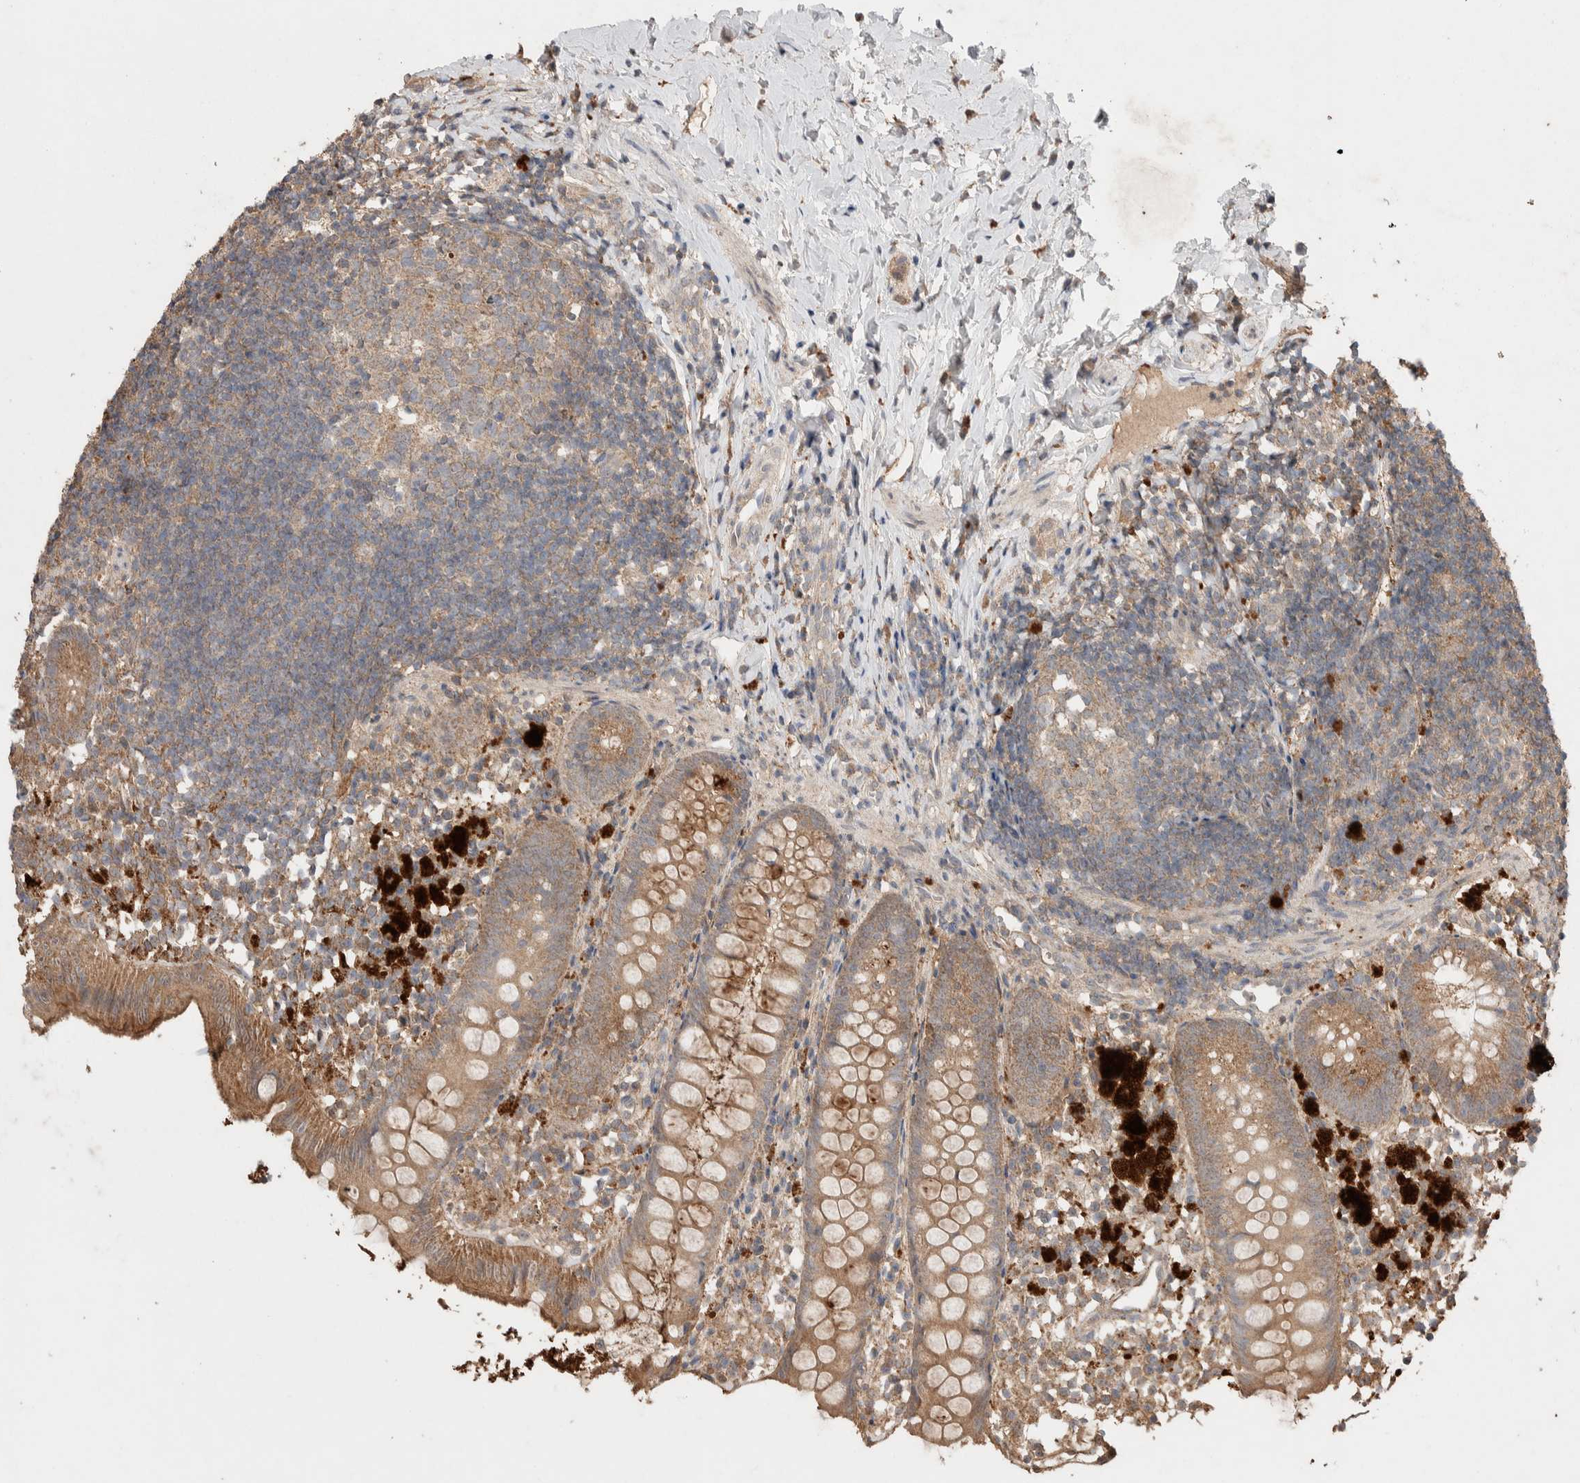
{"staining": {"intensity": "weak", "quantity": ">75%", "location": "cytoplasmic/membranous"}, "tissue": "appendix", "cell_type": "Glandular cells", "image_type": "normal", "snomed": [{"axis": "morphology", "description": "Normal tissue, NOS"}, {"axis": "topography", "description": "Appendix"}], "caption": "This micrograph demonstrates immunohistochemistry staining of normal appendix, with low weak cytoplasmic/membranous staining in about >75% of glandular cells.", "gene": "KCNJ5", "patient": {"sex": "female", "age": 20}}